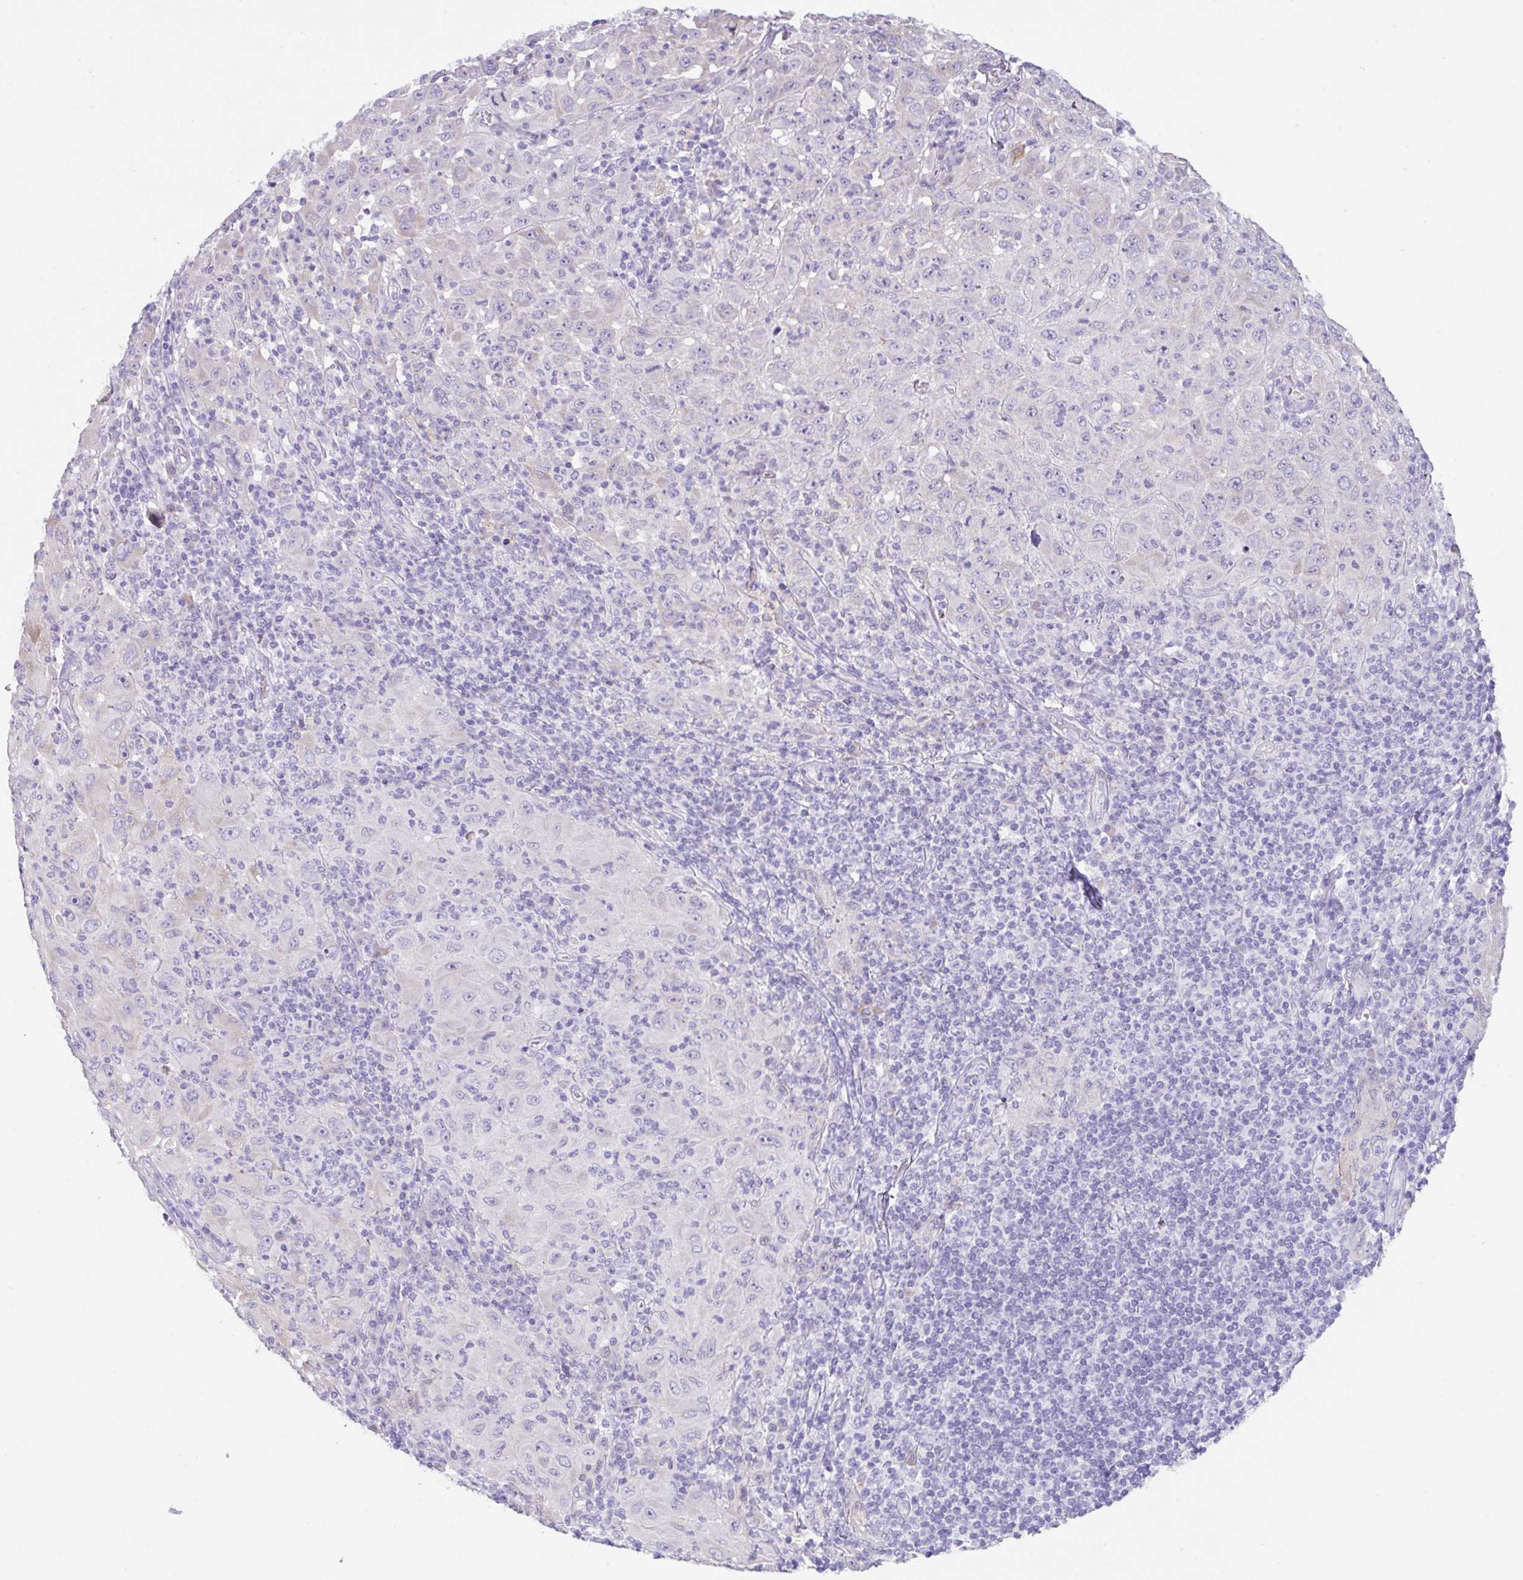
{"staining": {"intensity": "negative", "quantity": "none", "location": "none"}, "tissue": "melanoma", "cell_type": "Tumor cells", "image_type": "cancer", "snomed": [{"axis": "morphology", "description": "Malignant melanoma, NOS"}, {"axis": "topography", "description": "Skin"}], "caption": "High magnification brightfield microscopy of malignant melanoma stained with DAB (3,3'-diaminobenzidine) (brown) and counterstained with hematoxylin (blue): tumor cells show no significant staining.", "gene": "TRAF4", "patient": {"sex": "female", "age": 91}}